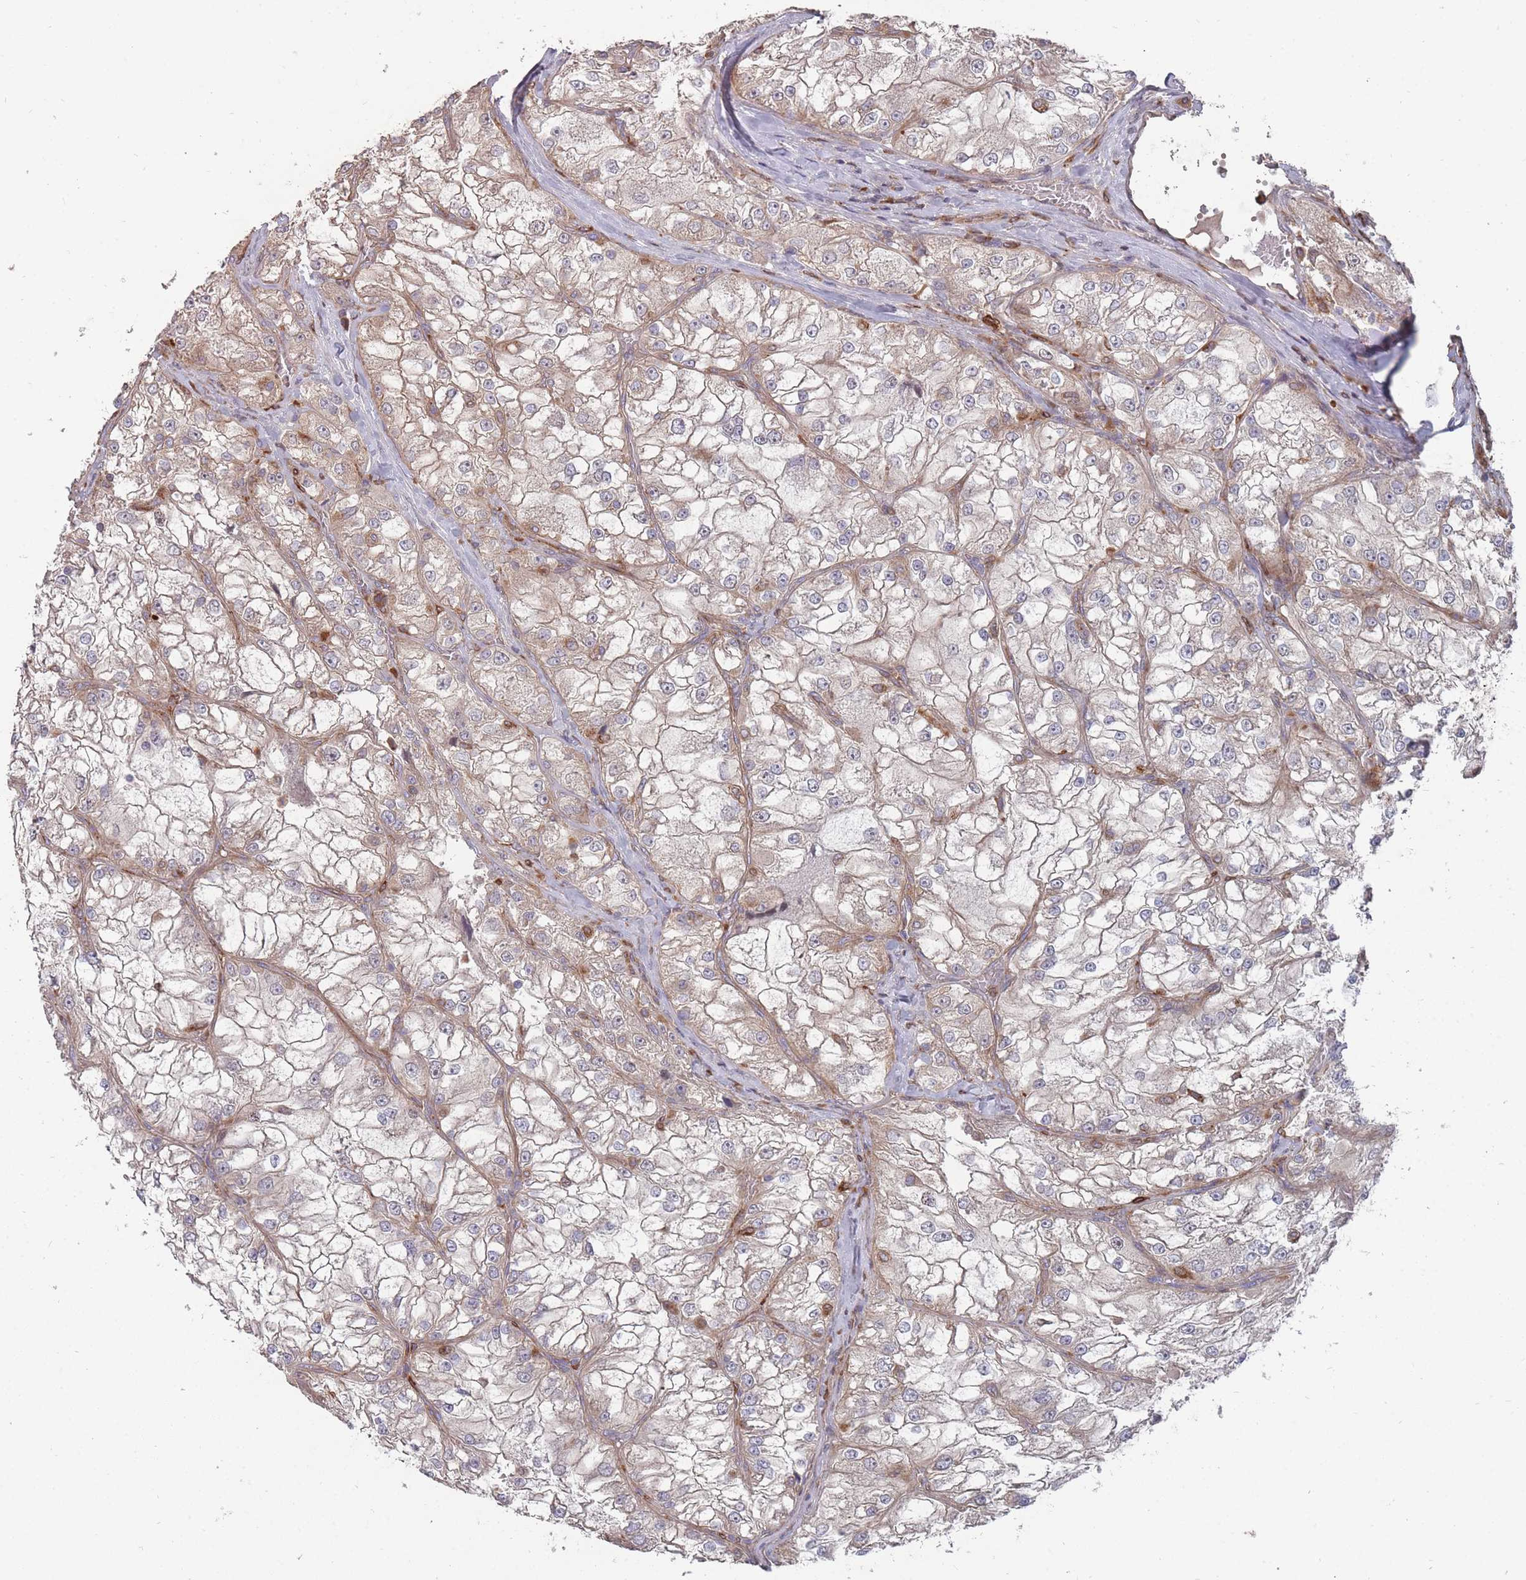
{"staining": {"intensity": "weak", "quantity": ">75%", "location": "cytoplasmic/membranous"}, "tissue": "renal cancer", "cell_type": "Tumor cells", "image_type": "cancer", "snomed": [{"axis": "morphology", "description": "Adenocarcinoma, NOS"}, {"axis": "topography", "description": "Kidney"}], "caption": "Weak cytoplasmic/membranous protein expression is seen in approximately >75% of tumor cells in renal cancer.", "gene": "THSD7B", "patient": {"sex": "female", "age": 72}}